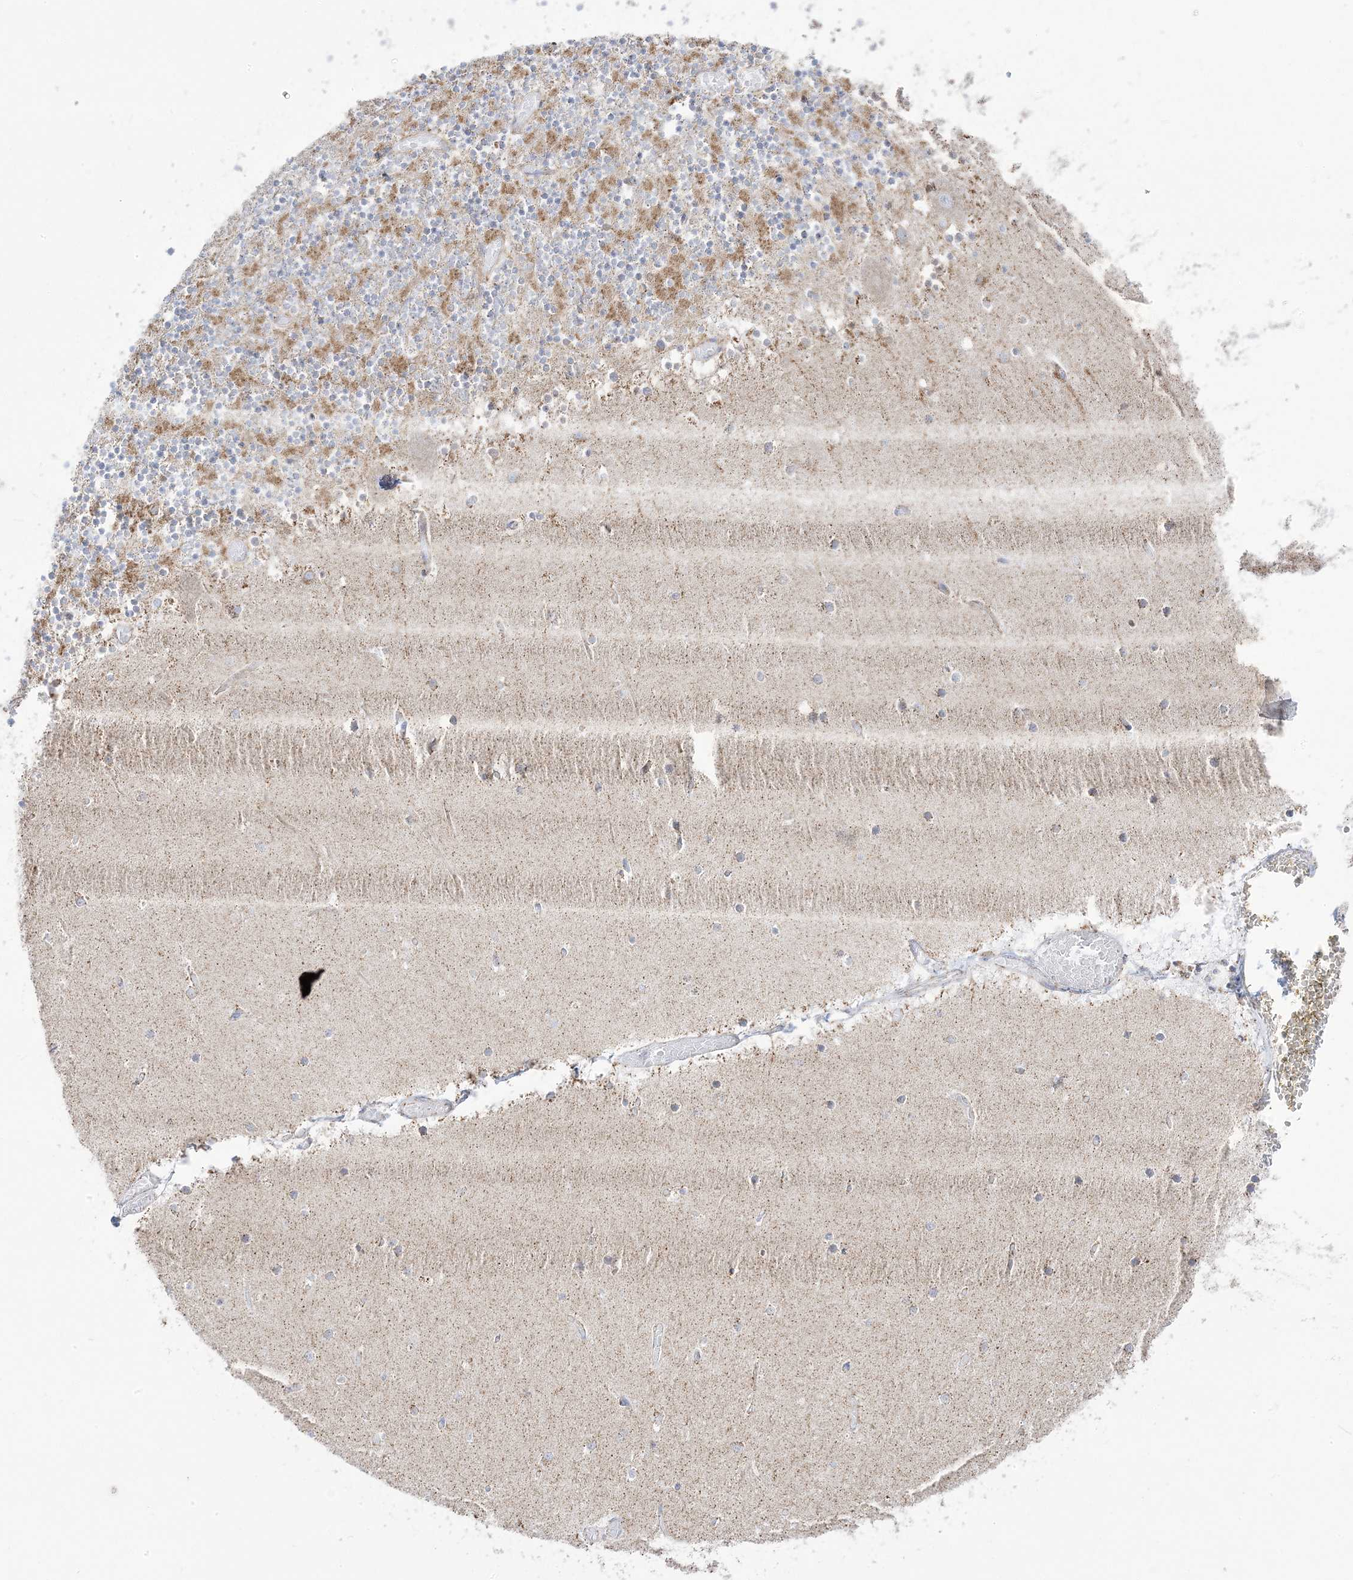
{"staining": {"intensity": "moderate", "quantity": "25%-75%", "location": "cytoplasmic/membranous"}, "tissue": "cerebellum", "cell_type": "Cells in granular layer", "image_type": "normal", "snomed": [{"axis": "morphology", "description": "Normal tissue, NOS"}, {"axis": "topography", "description": "Cerebellum"}], "caption": "Immunohistochemistry (IHC) of unremarkable human cerebellum reveals medium levels of moderate cytoplasmic/membranous positivity in about 25%-75% of cells in granular layer.", "gene": "PCCB", "patient": {"sex": "female", "age": 28}}